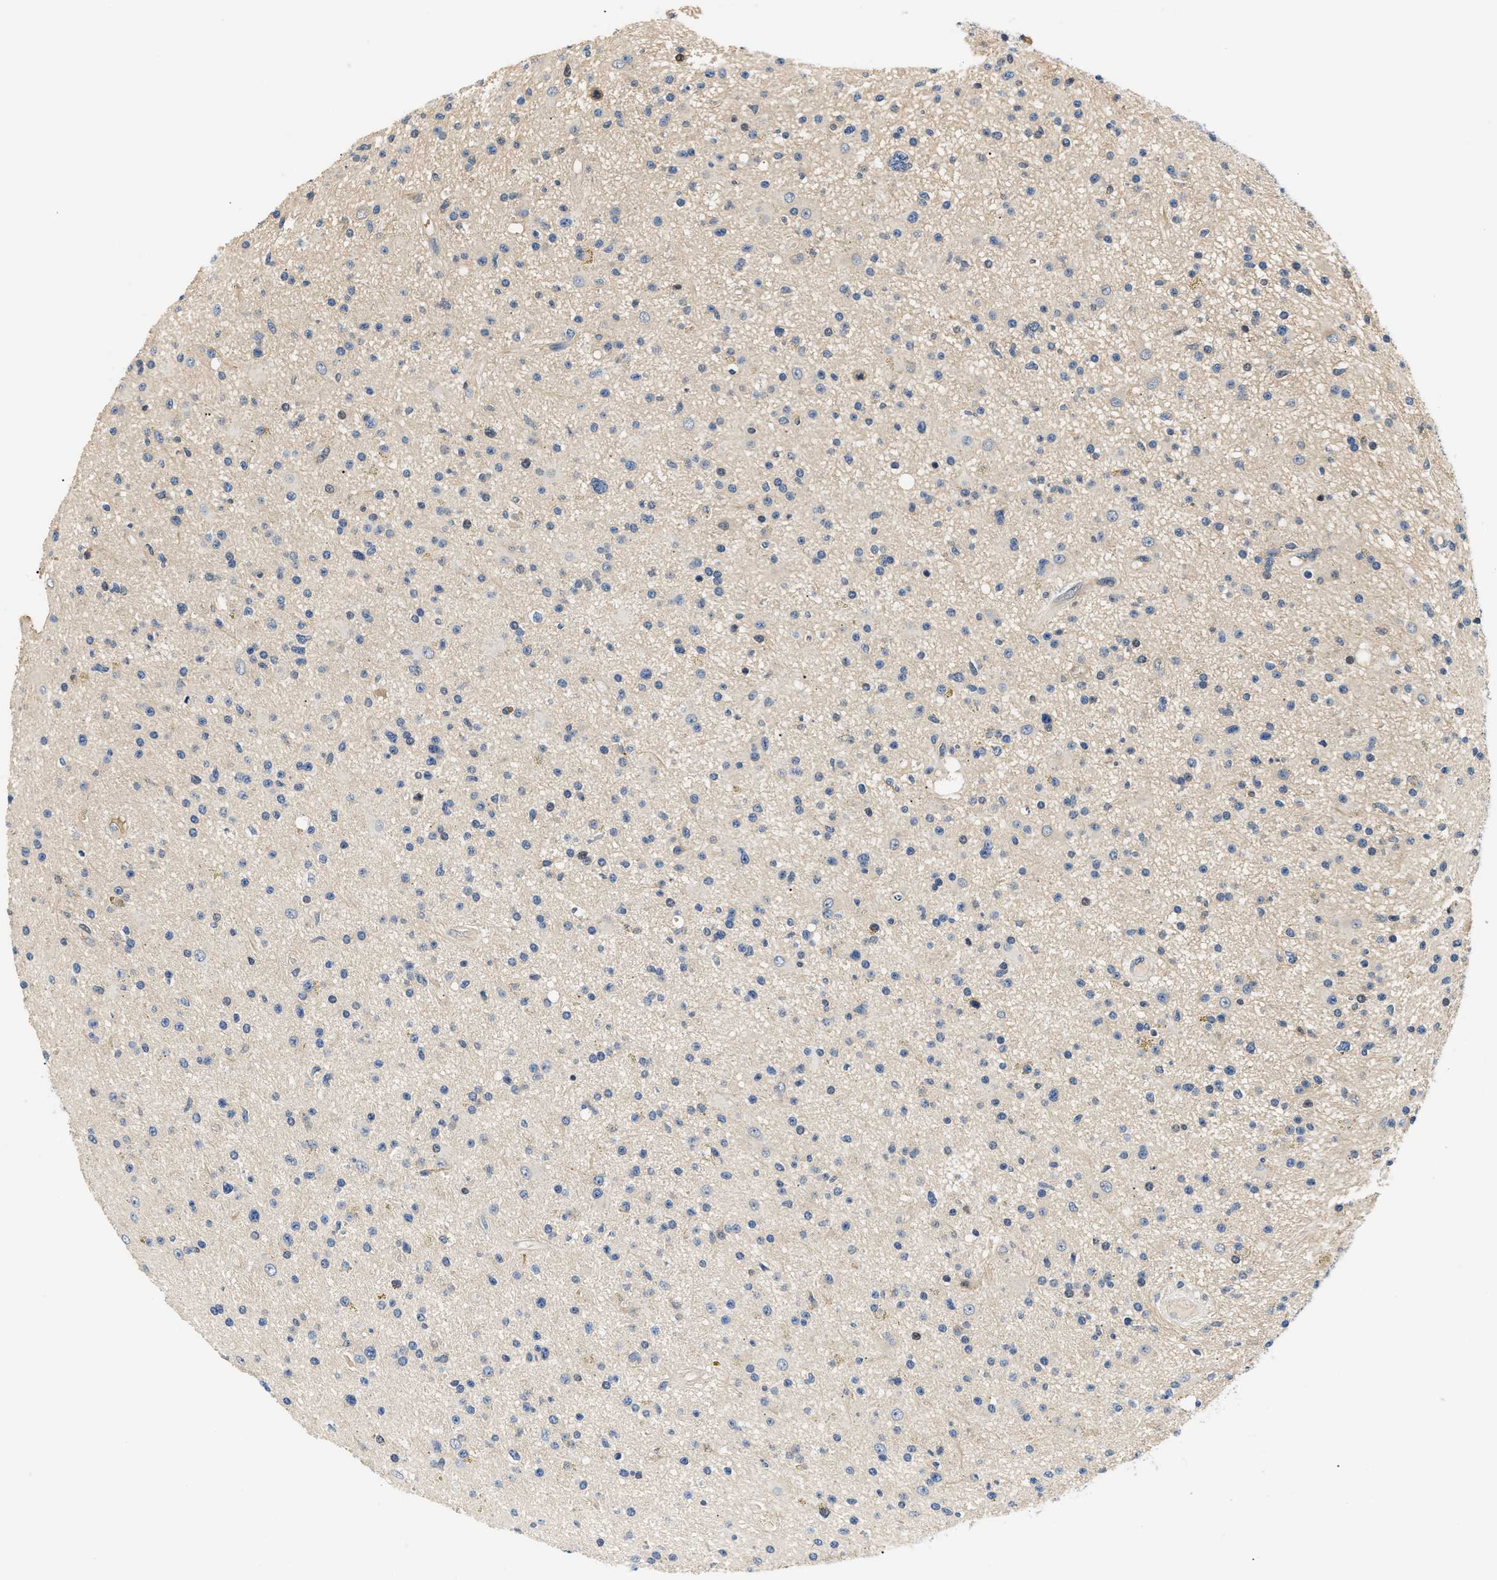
{"staining": {"intensity": "negative", "quantity": "none", "location": "none"}, "tissue": "glioma", "cell_type": "Tumor cells", "image_type": "cancer", "snomed": [{"axis": "morphology", "description": "Glioma, malignant, High grade"}, {"axis": "topography", "description": "Brain"}], "caption": "DAB immunohistochemical staining of human glioma demonstrates no significant expression in tumor cells.", "gene": "TNIP2", "patient": {"sex": "male", "age": 33}}